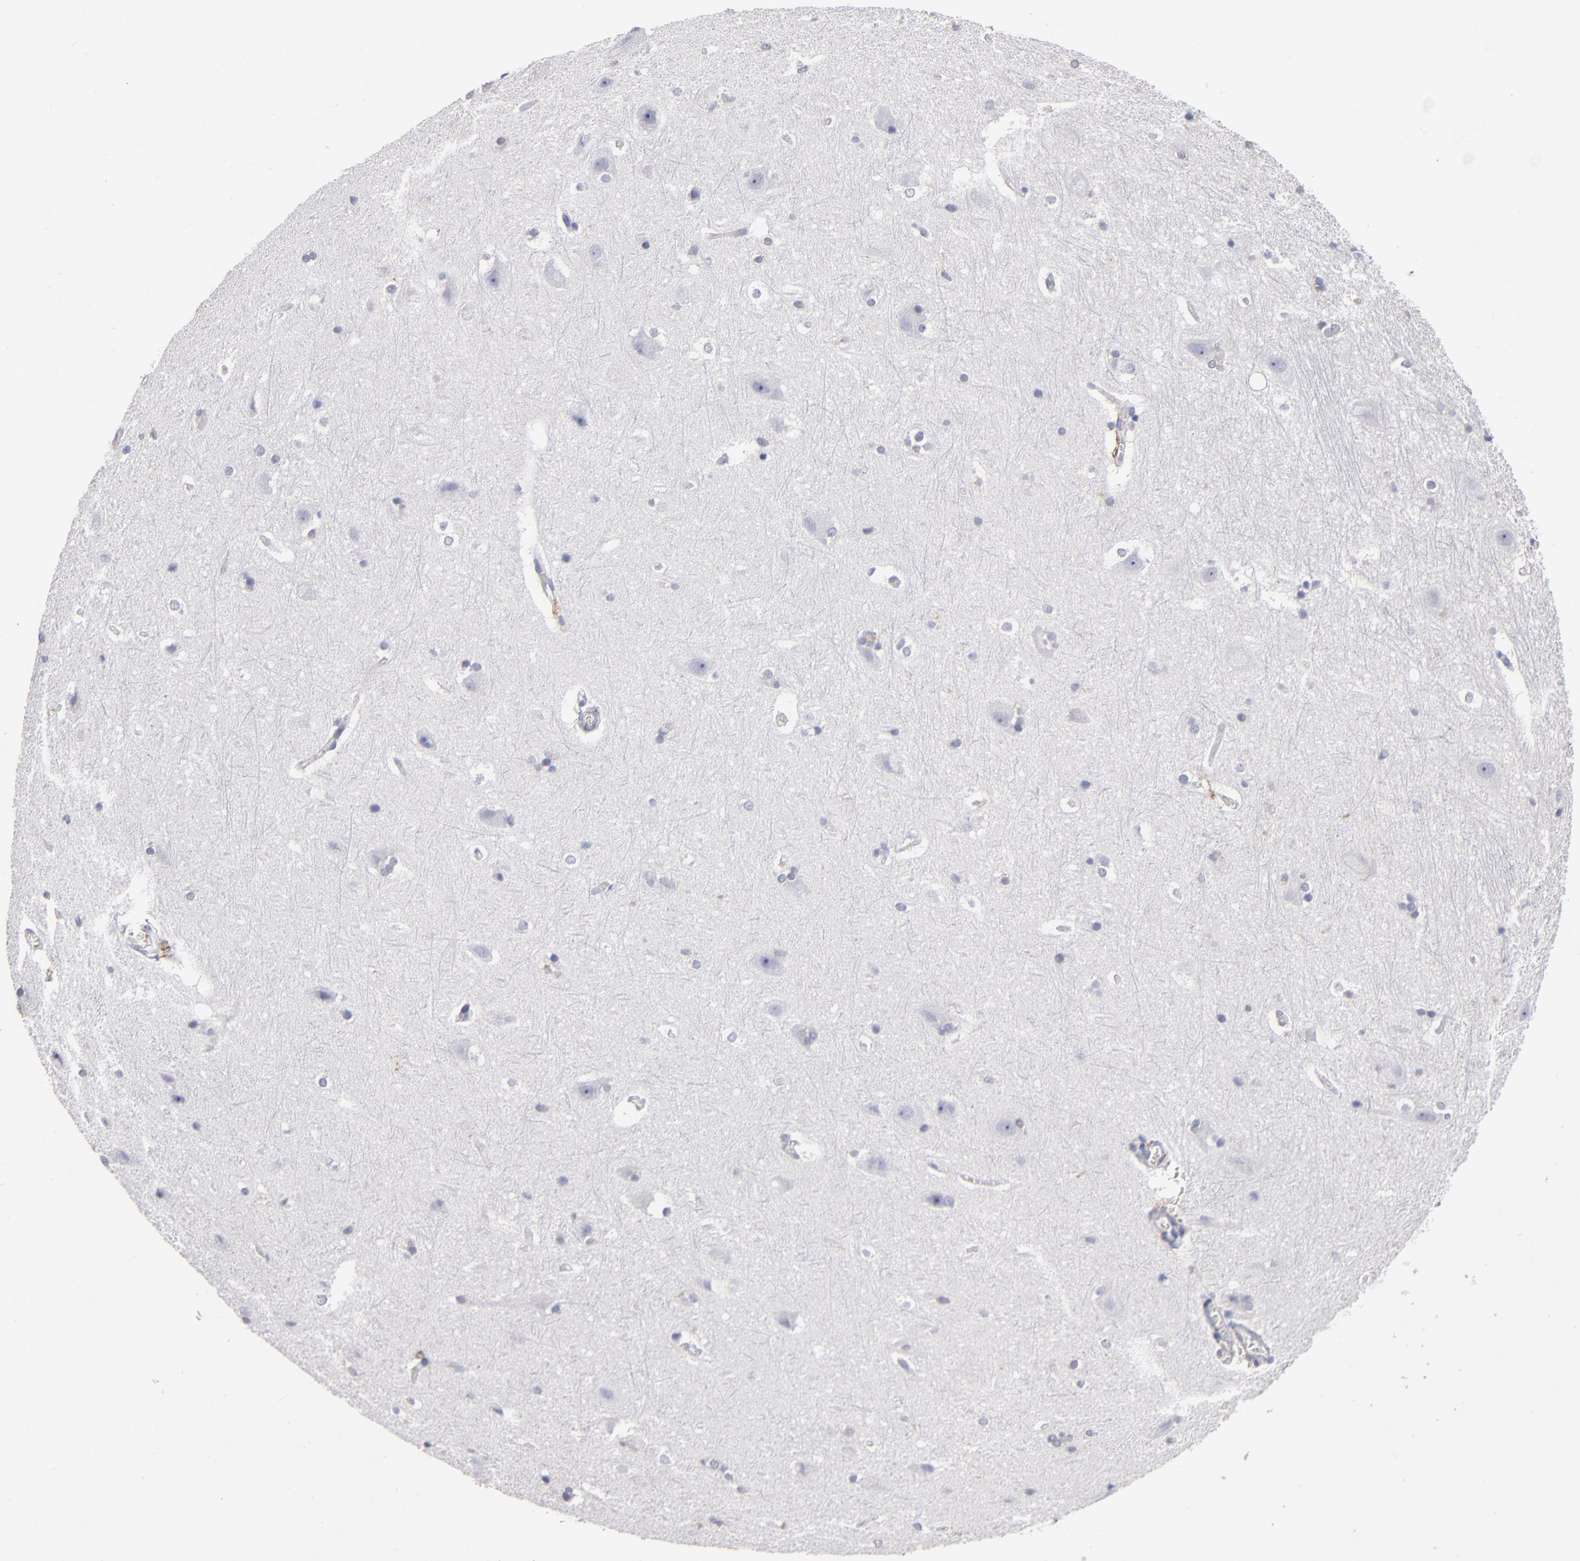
{"staining": {"intensity": "negative", "quantity": "none", "location": "none"}, "tissue": "hippocampus", "cell_type": "Glial cells", "image_type": "normal", "snomed": [{"axis": "morphology", "description": "Normal tissue, NOS"}, {"axis": "topography", "description": "Hippocampus"}], "caption": "IHC of benign hippocampus displays no expression in glial cells.", "gene": "CD180", "patient": {"sex": "female", "age": 19}}